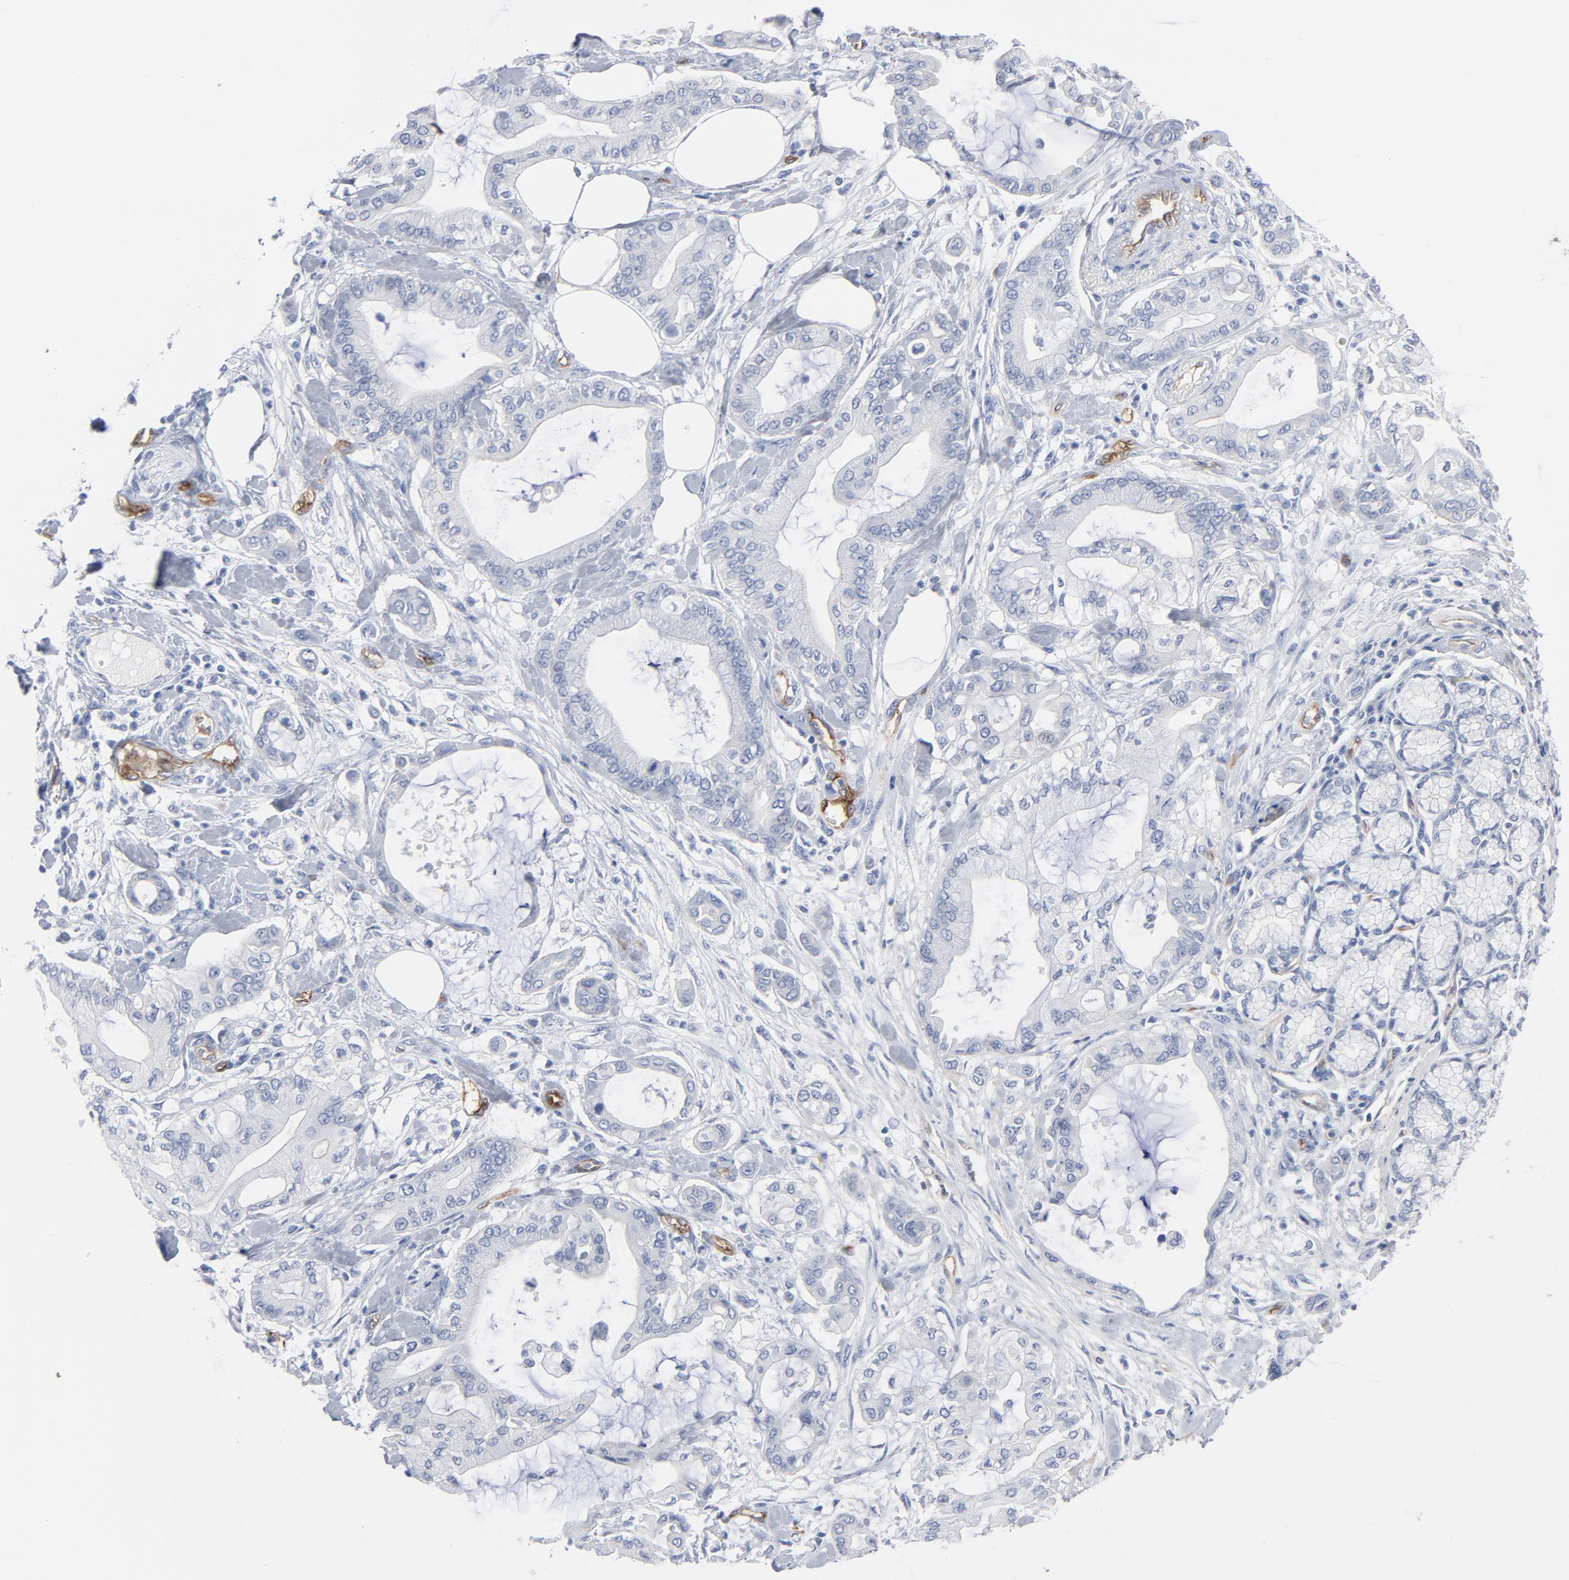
{"staining": {"intensity": "negative", "quantity": "none", "location": "none"}, "tissue": "pancreatic cancer", "cell_type": "Tumor cells", "image_type": "cancer", "snomed": [{"axis": "morphology", "description": "Adenocarcinoma, NOS"}, {"axis": "morphology", "description": "Adenocarcinoma, metastatic, NOS"}, {"axis": "topography", "description": "Lymph node"}, {"axis": "topography", "description": "Pancreas"}, {"axis": "topography", "description": "Duodenum"}], "caption": "Image shows no significant protein staining in tumor cells of adenocarcinoma (pancreatic).", "gene": "SHANK3", "patient": {"sex": "female", "age": 64}}